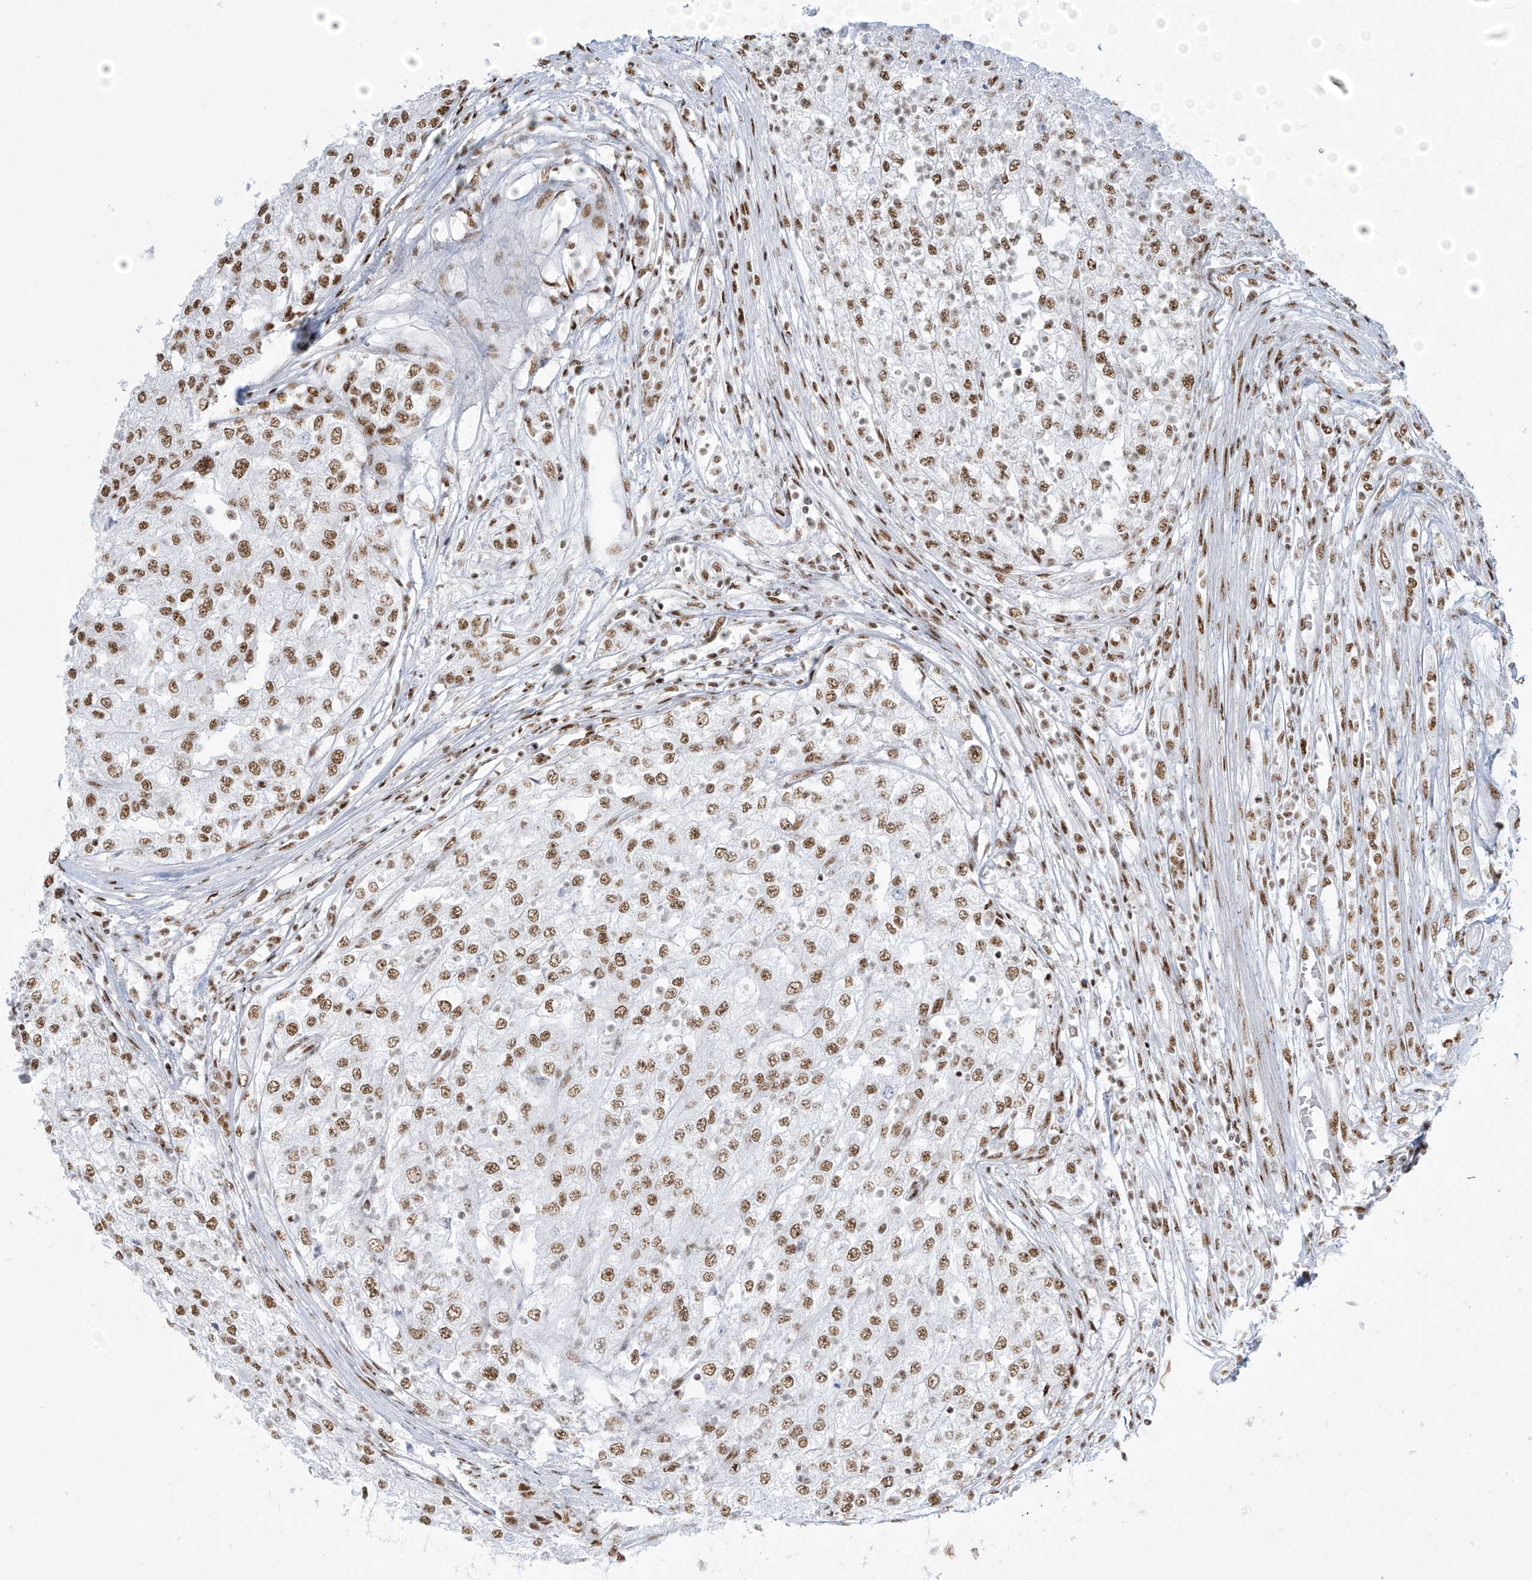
{"staining": {"intensity": "moderate", "quantity": ">75%", "location": "nuclear"}, "tissue": "renal cancer", "cell_type": "Tumor cells", "image_type": "cancer", "snomed": [{"axis": "morphology", "description": "Adenocarcinoma, NOS"}, {"axis": "topography", "description": "Kidney"}], "caption": "This is a photomicrograph of IHC staining of renal cancer (adenocarcinoma), which shows moderate positivity in the nuclear of tumor cells.", "gene": "MS4A6A", "patient": {"sex": "female", "age": 54}}